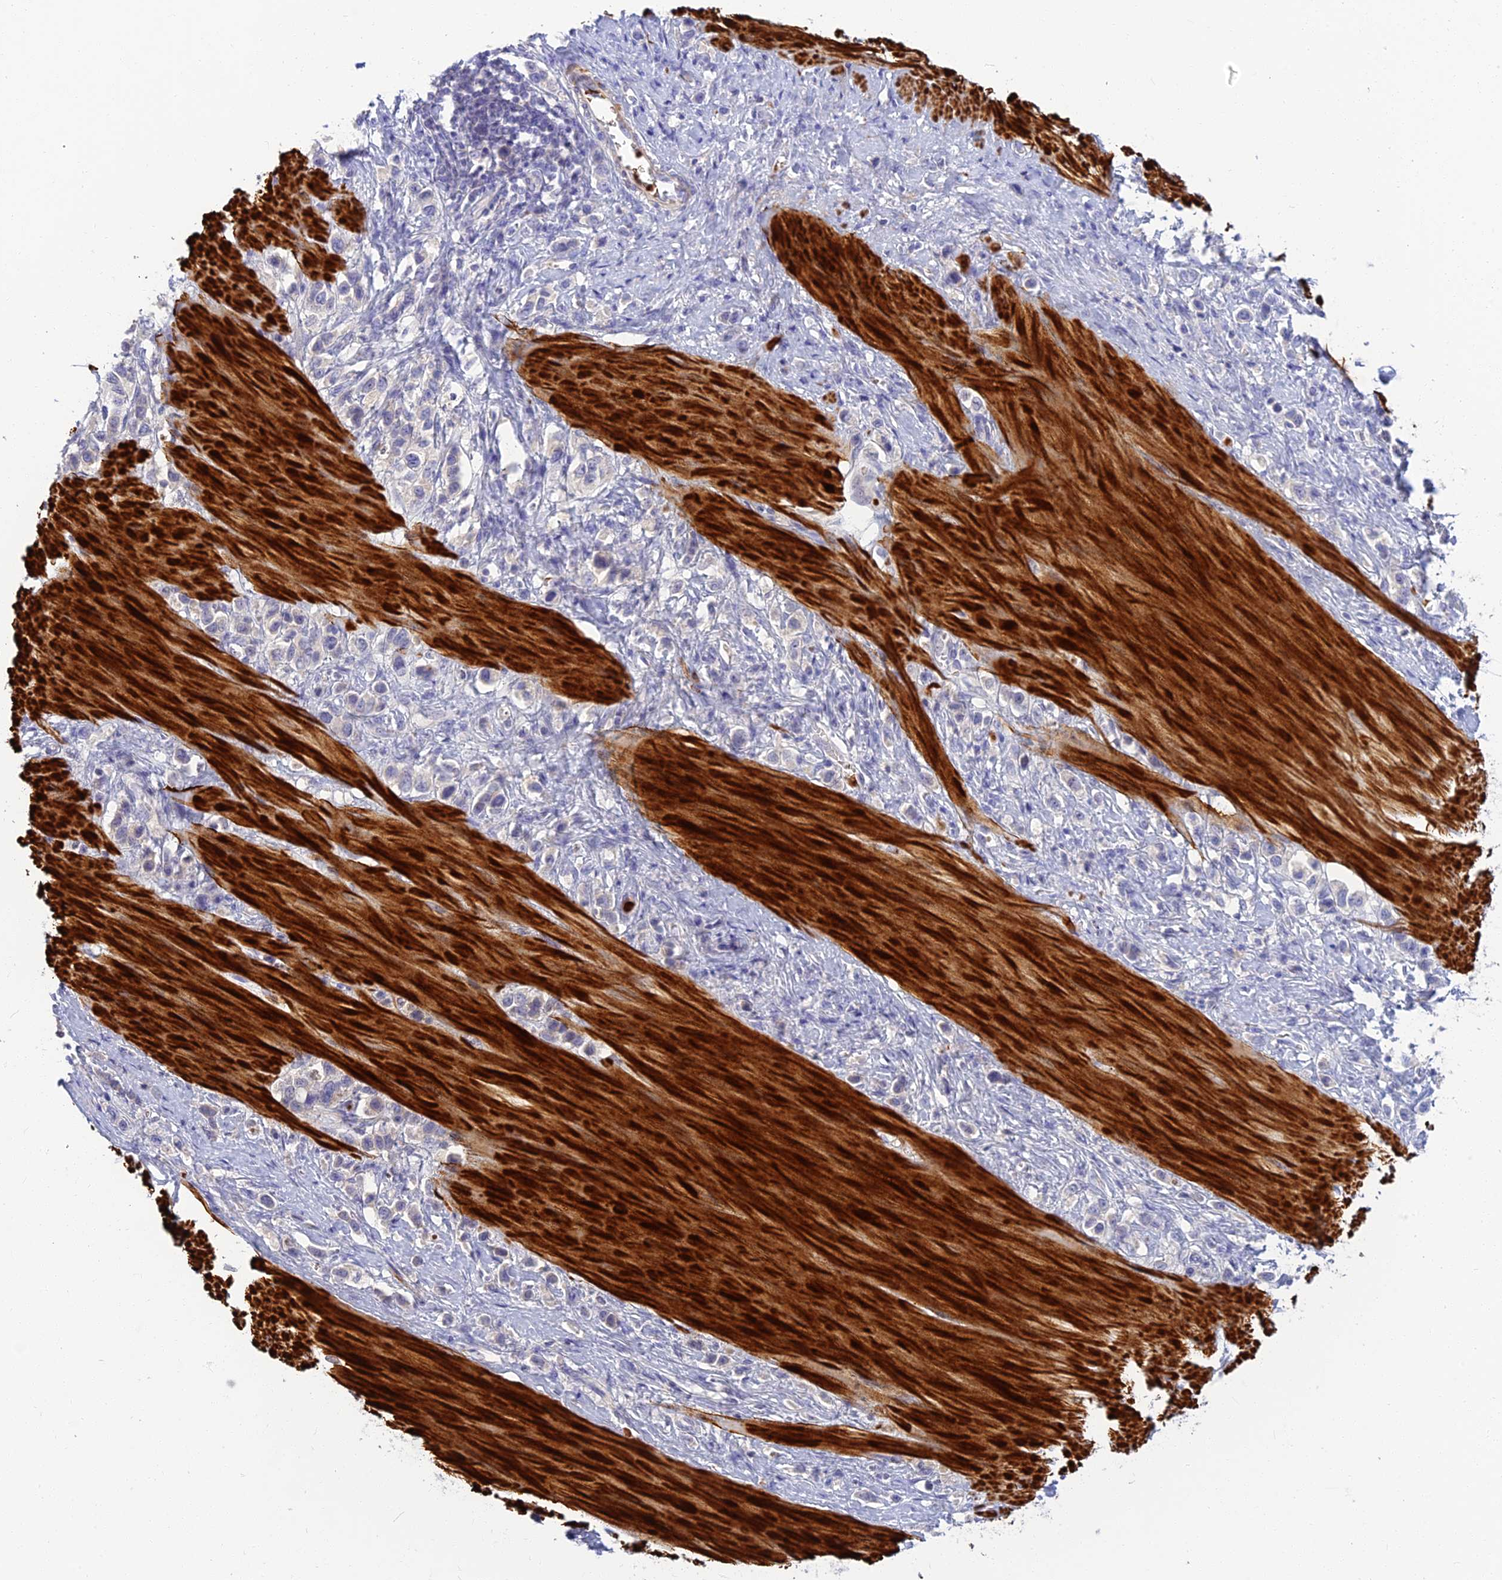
{"staining": {"intensity": "negative", "quantity": "none", "location": "none"}, "tissue": "stomach cancer", "cell_type": "Tumor cells", "image_type": "cancer", "snomed": [{"axis": "morphology", "description": "Adenocarcinoma, NOS"}, {"axis": "topography", "description": "Stomach"}], "caption": "This is an IHC micrograph of adenocarcinoma (stomach). There is no positivity in tumor cells.", "gene": "CLIP4", "patient": {"sex": "female", "age": 65}}